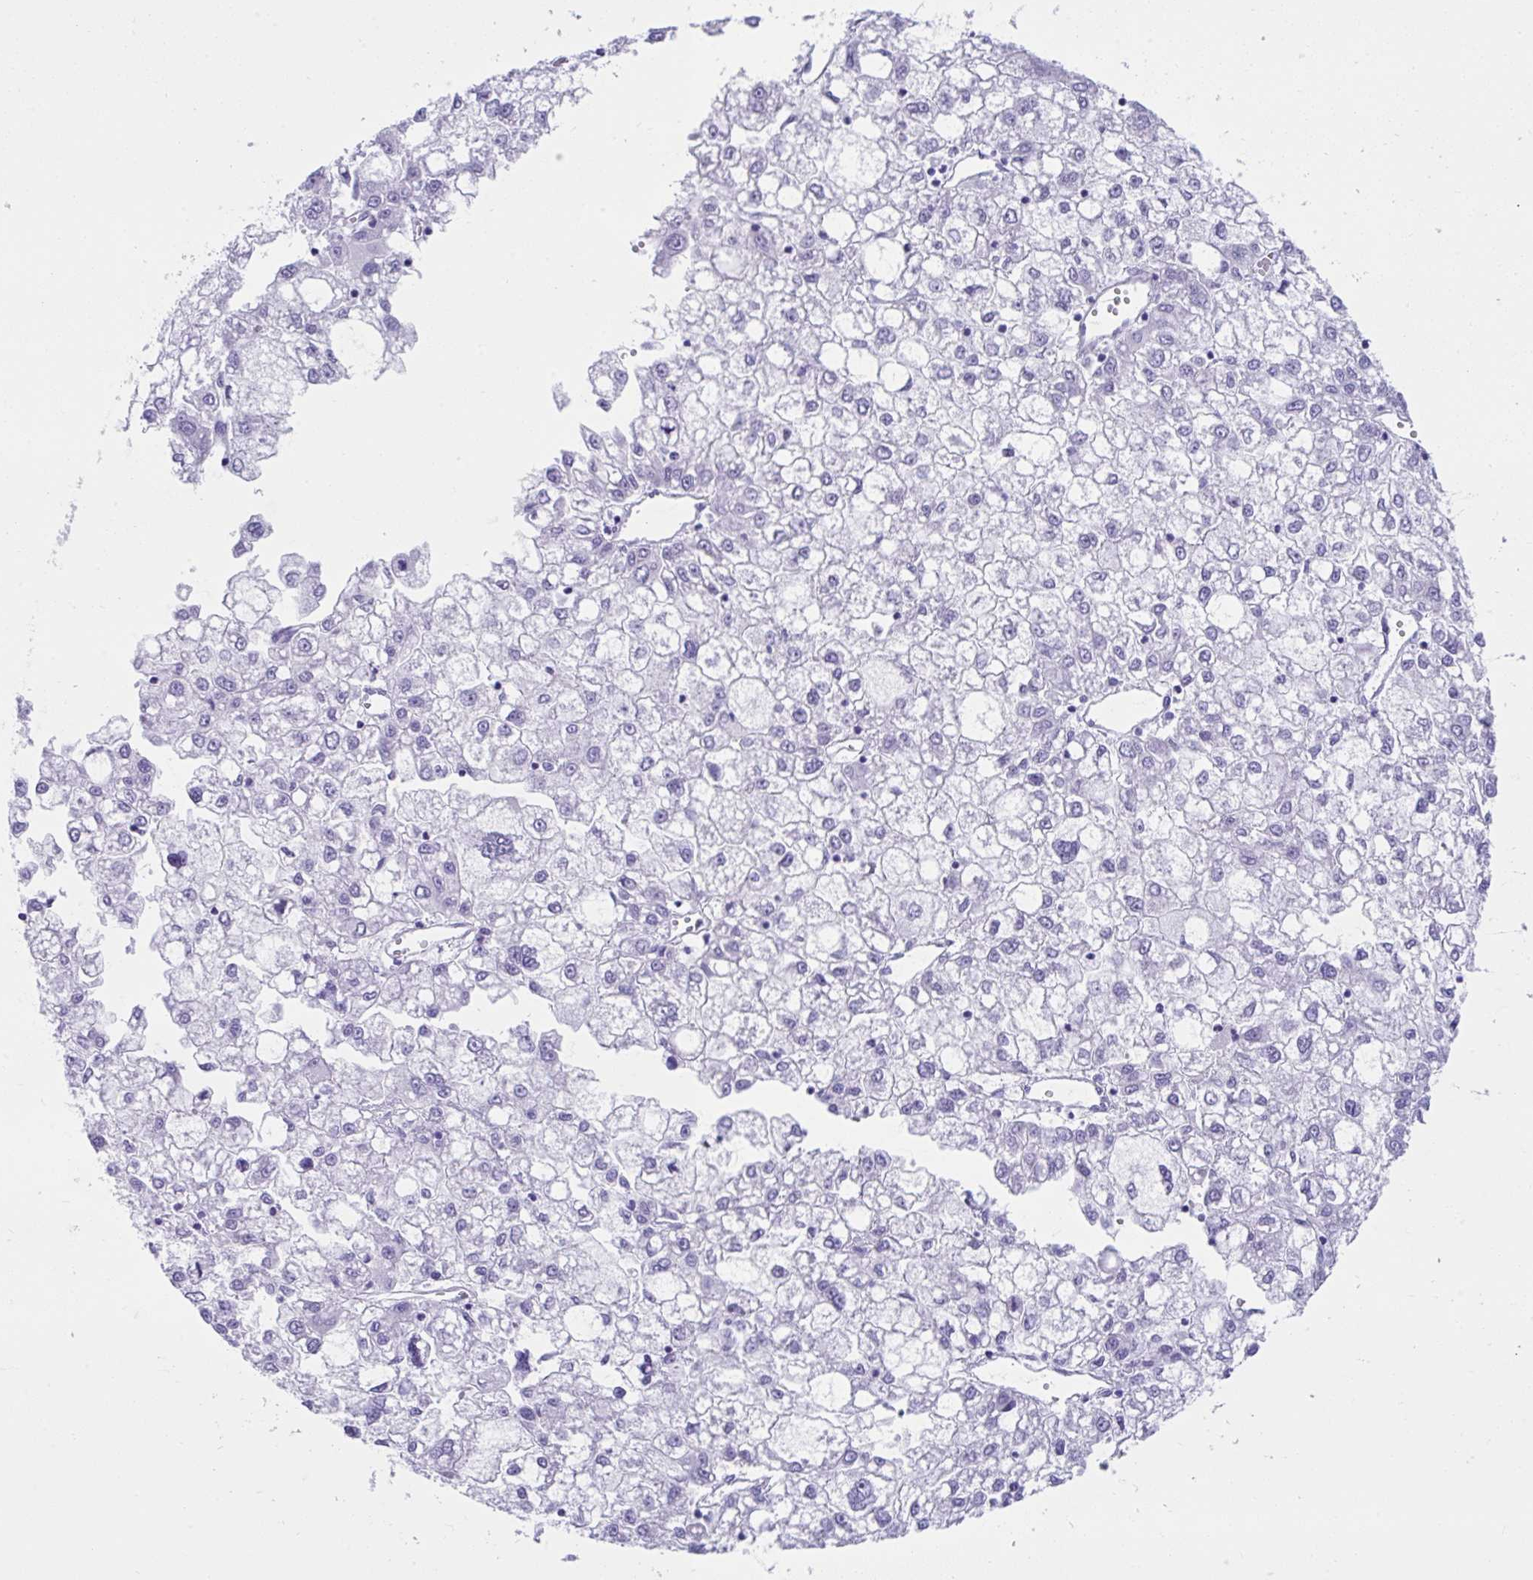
{"staining": {"intensity": "negative", "quantity": "none", "location": "none"}, "tissue": "liver cancer", "cell_type": "Tumor cells", "image_type": "cancer", "snomed": [{"axis": "morphology", "description": "Carcinoma, Hepatocellular, NOS"}, {"axis": "topography", "description": "Liver"}], "caption": "A high-resolution image shows immunohistochemistry (IHC) staining of hepatocellular carcinoma (liver), which displays no significant positivity in tumor cells. (IHC, brightfield microscopy, high magnification).", "gene": "PSCA", "patient": {"sex": "male", "age": 40}}